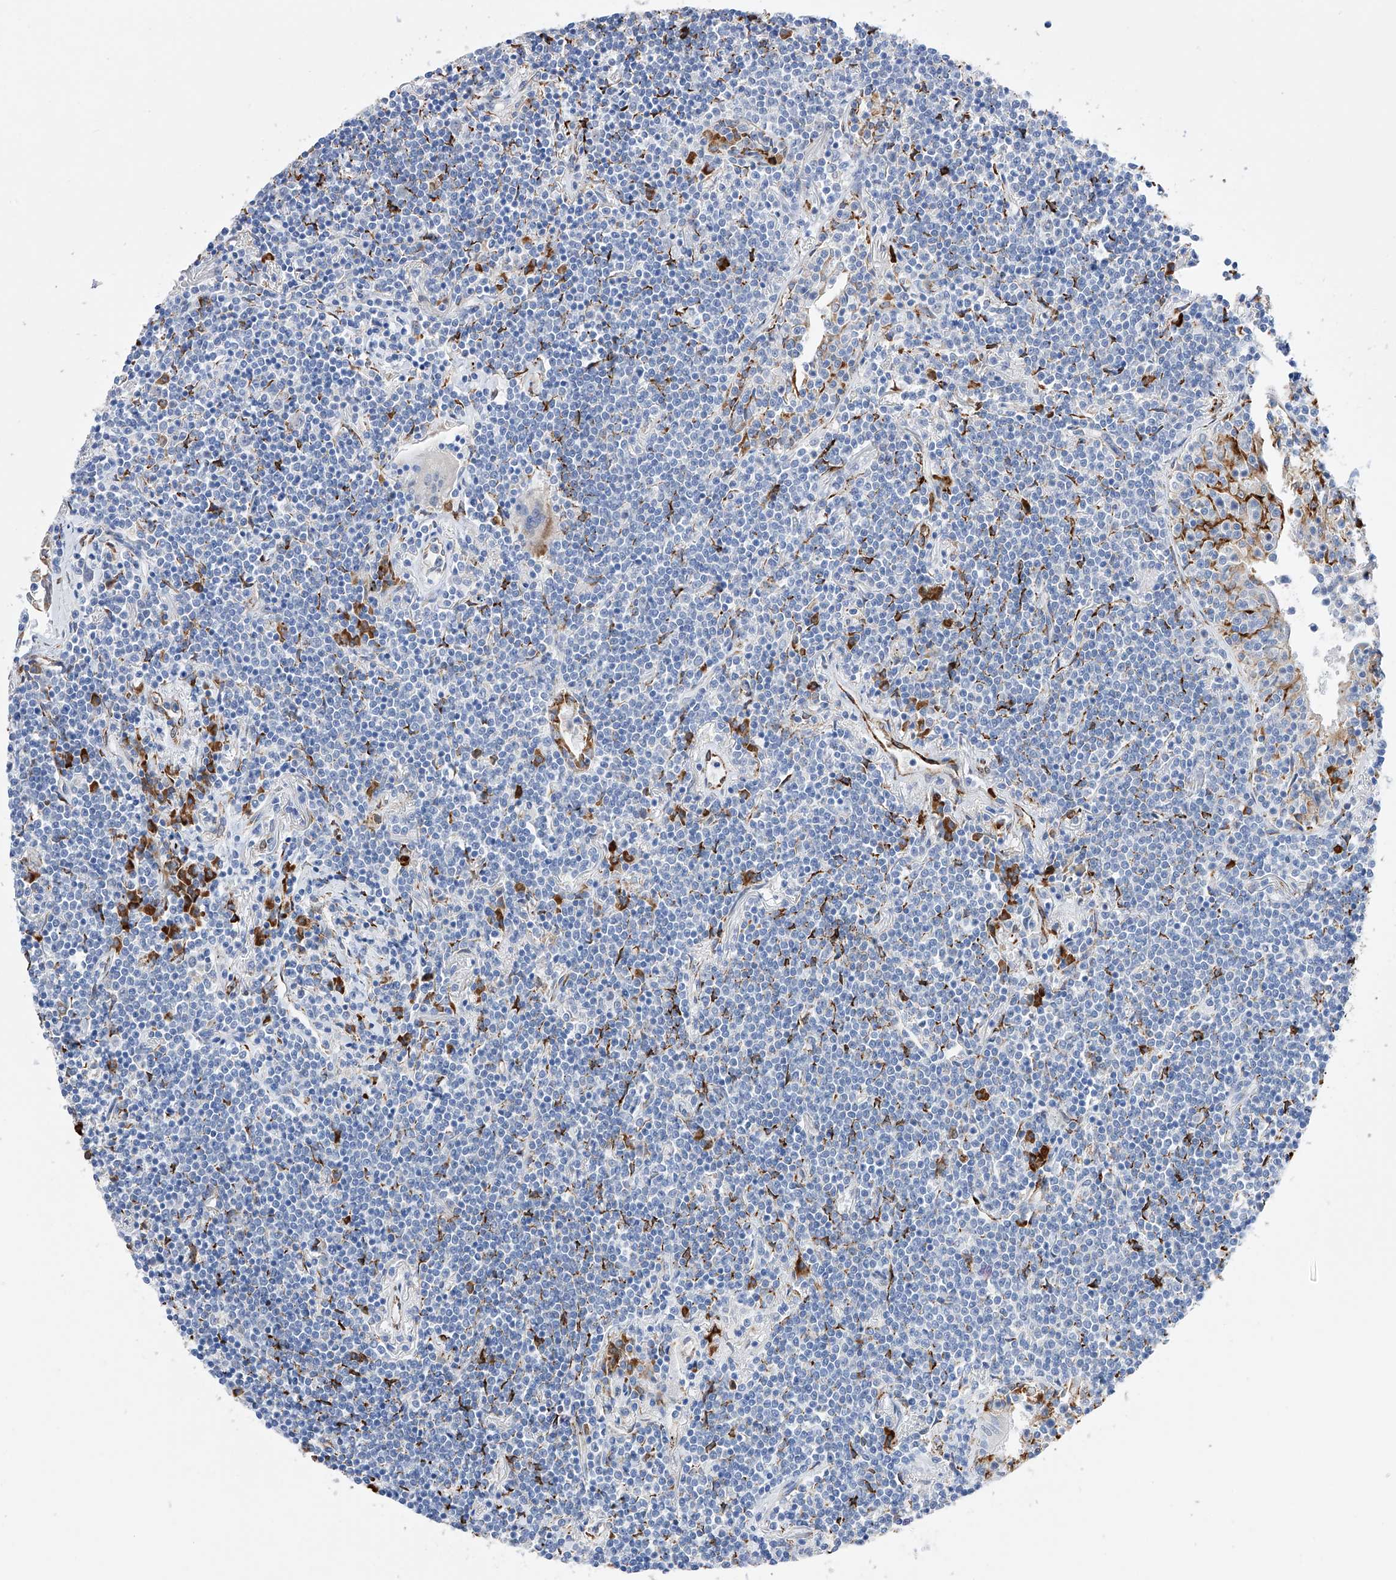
{"staining": {"intensity": "negative", "quantity": "none", "location": "none"}, "tissue": "lymphoma", "cell_type": "Tumor cells", "image_type": "cancer", "snomed": [{"axis": "morphology", "description": "Malignant lymphoma, non-Hodgkin's type, Low grade"}, {"axis": "topography", "description": "Lung"}], "caption": "The immunohistochemistry photomicrograph has no significant staining in tumor cells of low-grade malignant lymphoma, non-Hodgkin's type tissue.", "gene": "PDIA5", "patient": {"sex": "female", "age": 71}}